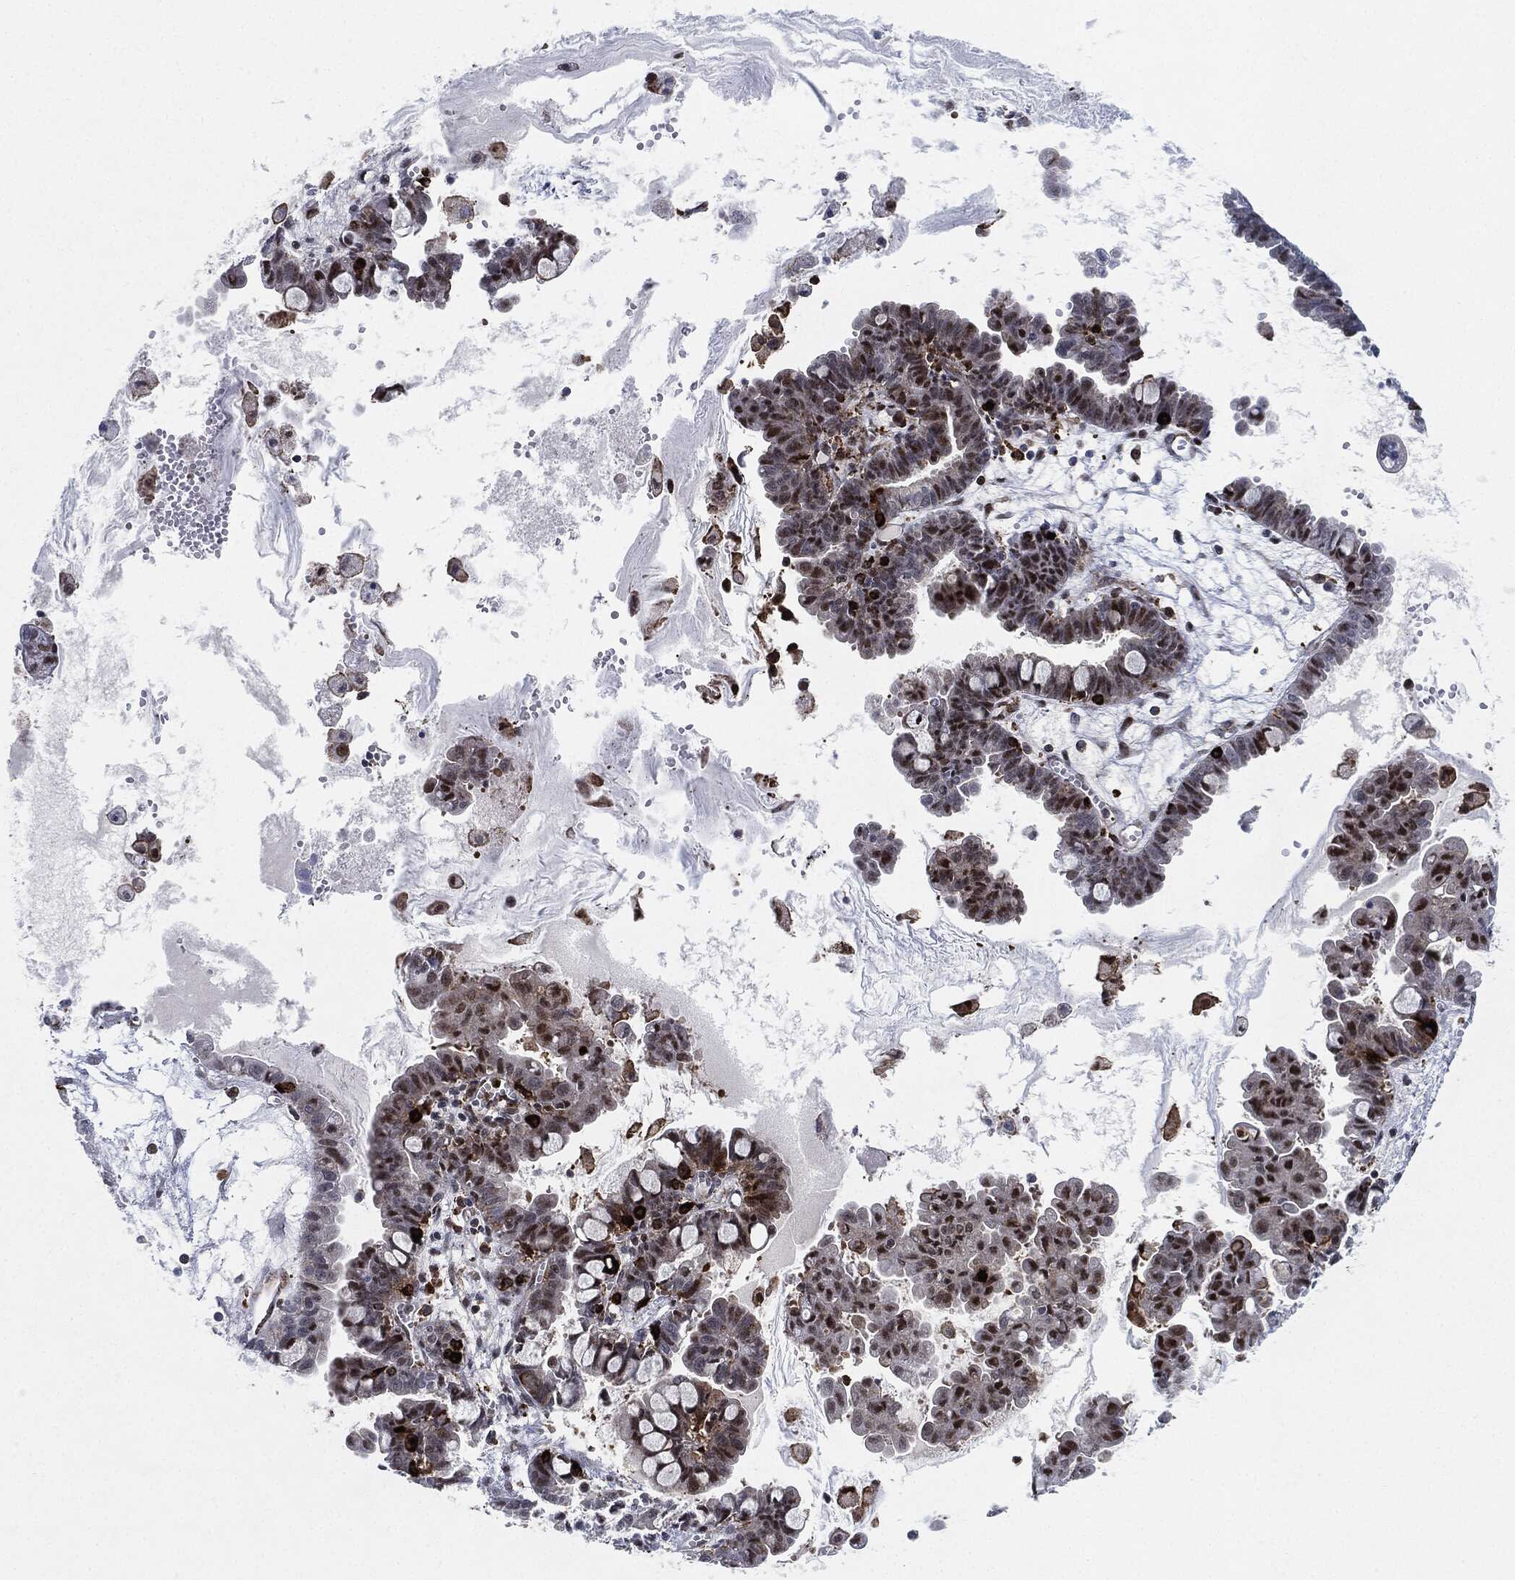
{"staining": {"intensity": "weak", "quantity": "<25%", "location": "nuclear"}, "tissue": "ovarian cancer", "cell_type": "Tumor cells", "image_type": "cancer", "snomed": [{"axis": "morphology", "description": "Cystadenocarcinoma, mucinous, NOS"}, {"axis": "topography", "description": "Ovary"}], "caption": "This photomicrograph is of ovarian cancer stained with immunohistochemistry (IHC) to label a protein in brown with the nuclei are counter-stained blue. There is no positivity in tumor cells.", "gene": "NANOS3", "patient": {"sex": "female", "age": 63}}